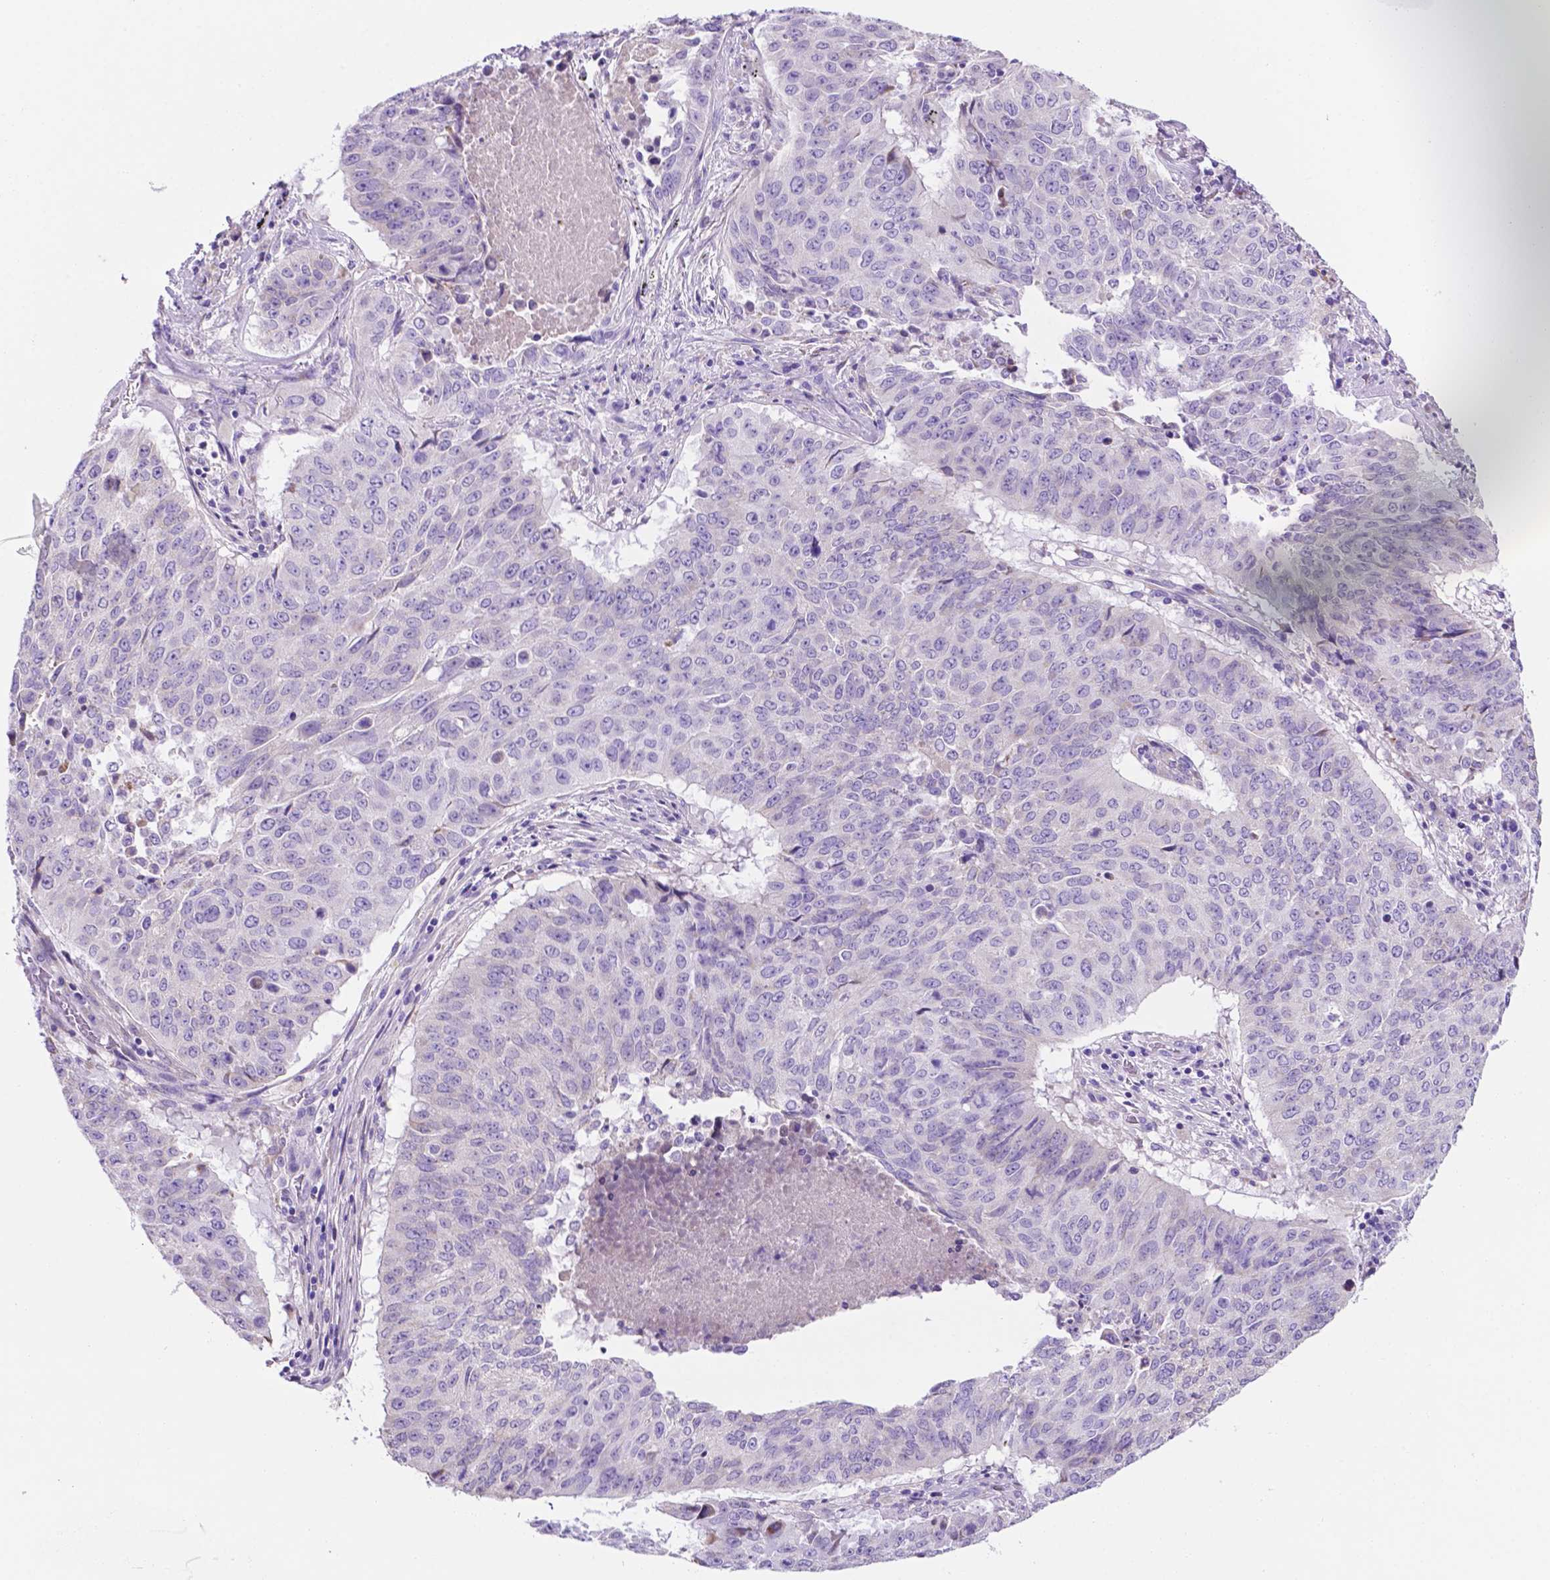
{"staining": {"intensity": "negative", "quantity": "none", "location": "none"}, "tissue": "lung cancer", "cell_type": "Tumor cells", "image_type": "cancer", "snomed": [{"axis": "morphology", "description": "Normal tissue, NOS"}, {"axis": "morphology", "description": "Squamous cell carcinoma, NOS"}, {"axis": "topography", "description": "Bronchus"}, {"axis": "topography", "description": "Lung"}], "caption": "Immunohistochemistry micrograph of neoplastic tissue: lung cancer stained with DAB (3,3'-diaminobenzidine) reveals no significant protein expression in tumor cells. (Brightfield microscopy of DAB (3,3'-diaminobenzidine) IHC at high magnification).", "gene": "CEACAM7", "patient": {"sex": "male", "age": 64}}